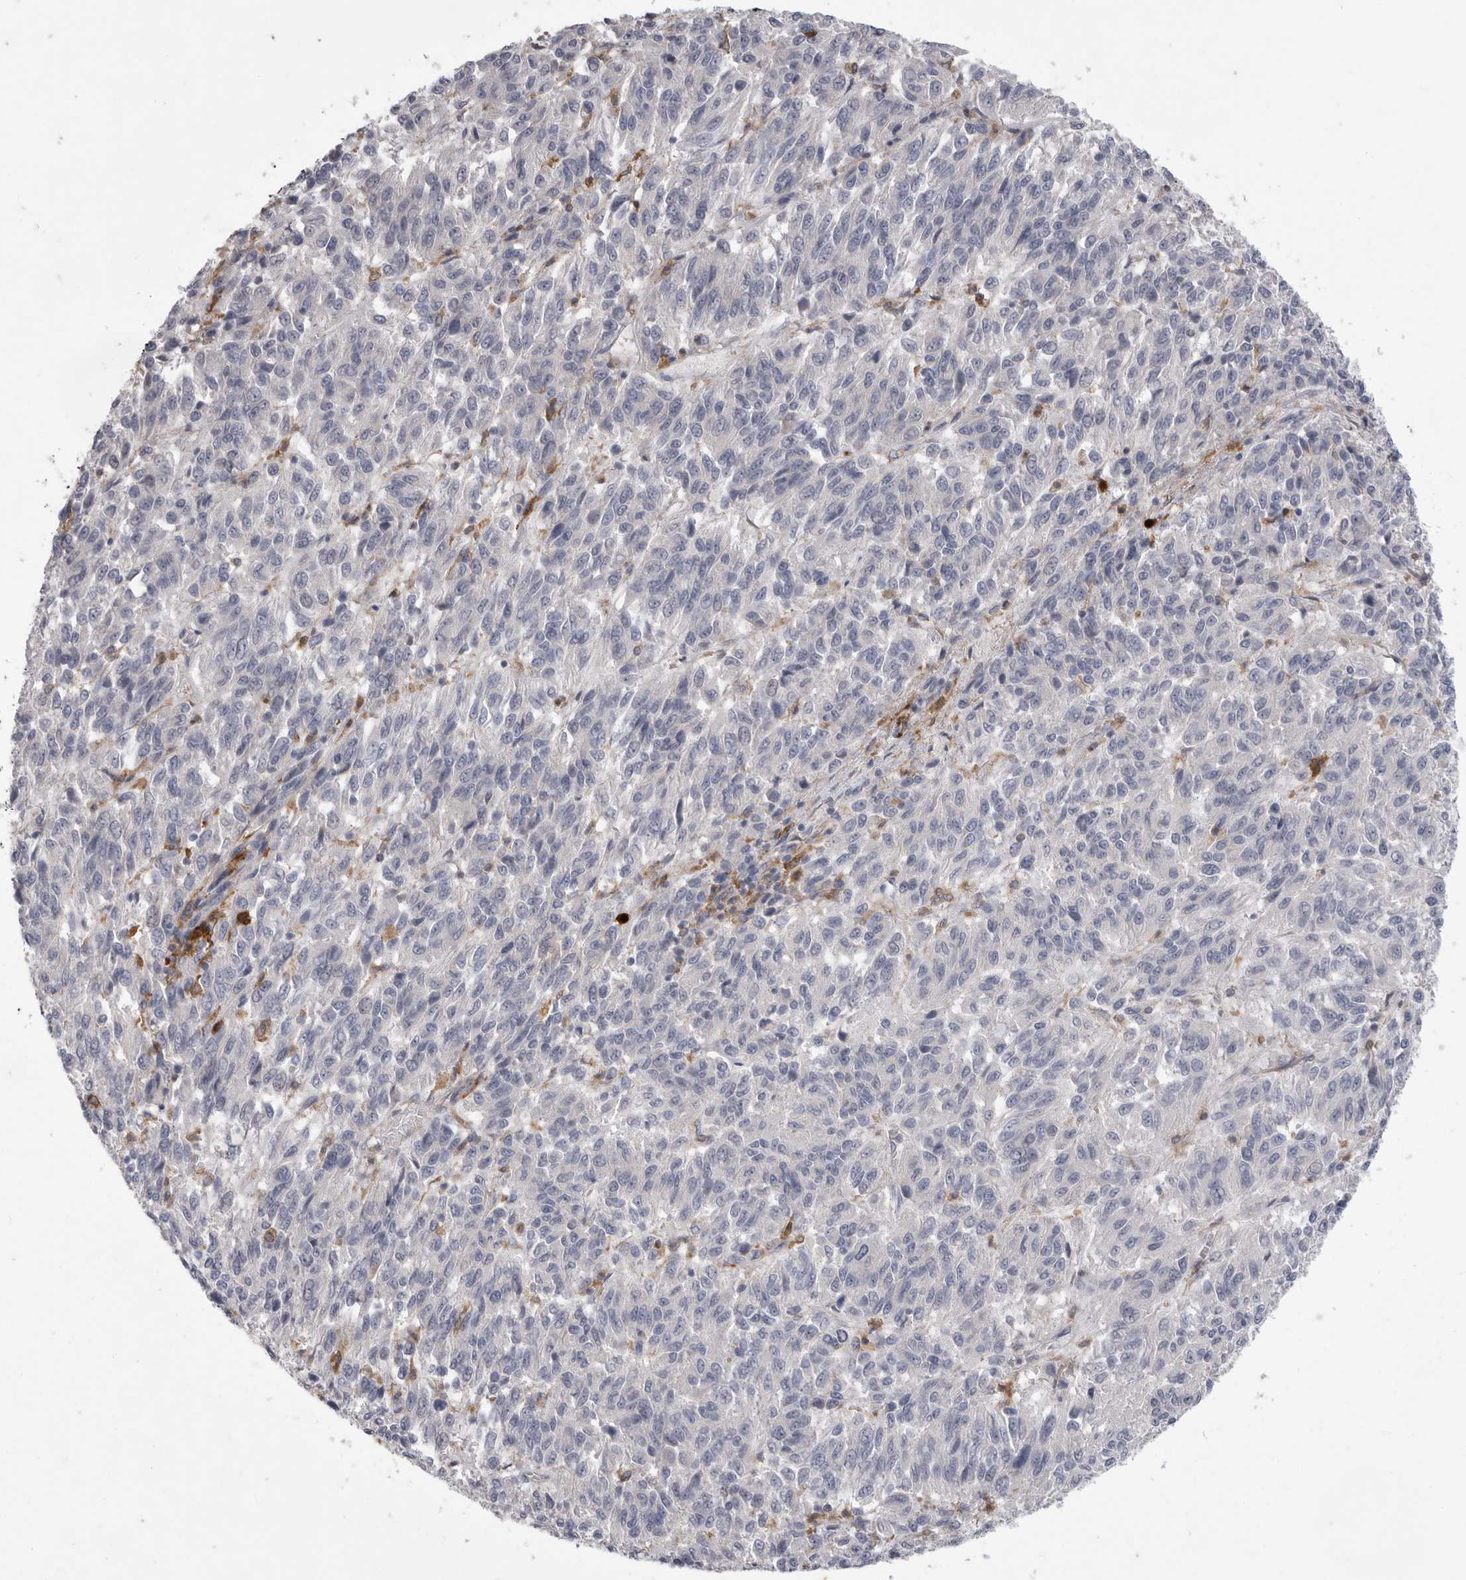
{"staining": {"intensity": "negative", "quantity": "none", "location": "none"}, "tissue": "melanoma", "cell_type": "Tumor cells", "image_type": "cancer", "snomed": [{"axis": "morphology", "description": "Malignant melanoma, Metastatic site"}, {"axis": "topography", "description": "Lung"}], "caption": "Immunohistochemistry of human malignant melanoma (metastatic site) displays no staining in tumor cells.", "gene": "SIGLEC10", "patient": {"sex": "male", "age": 64}}